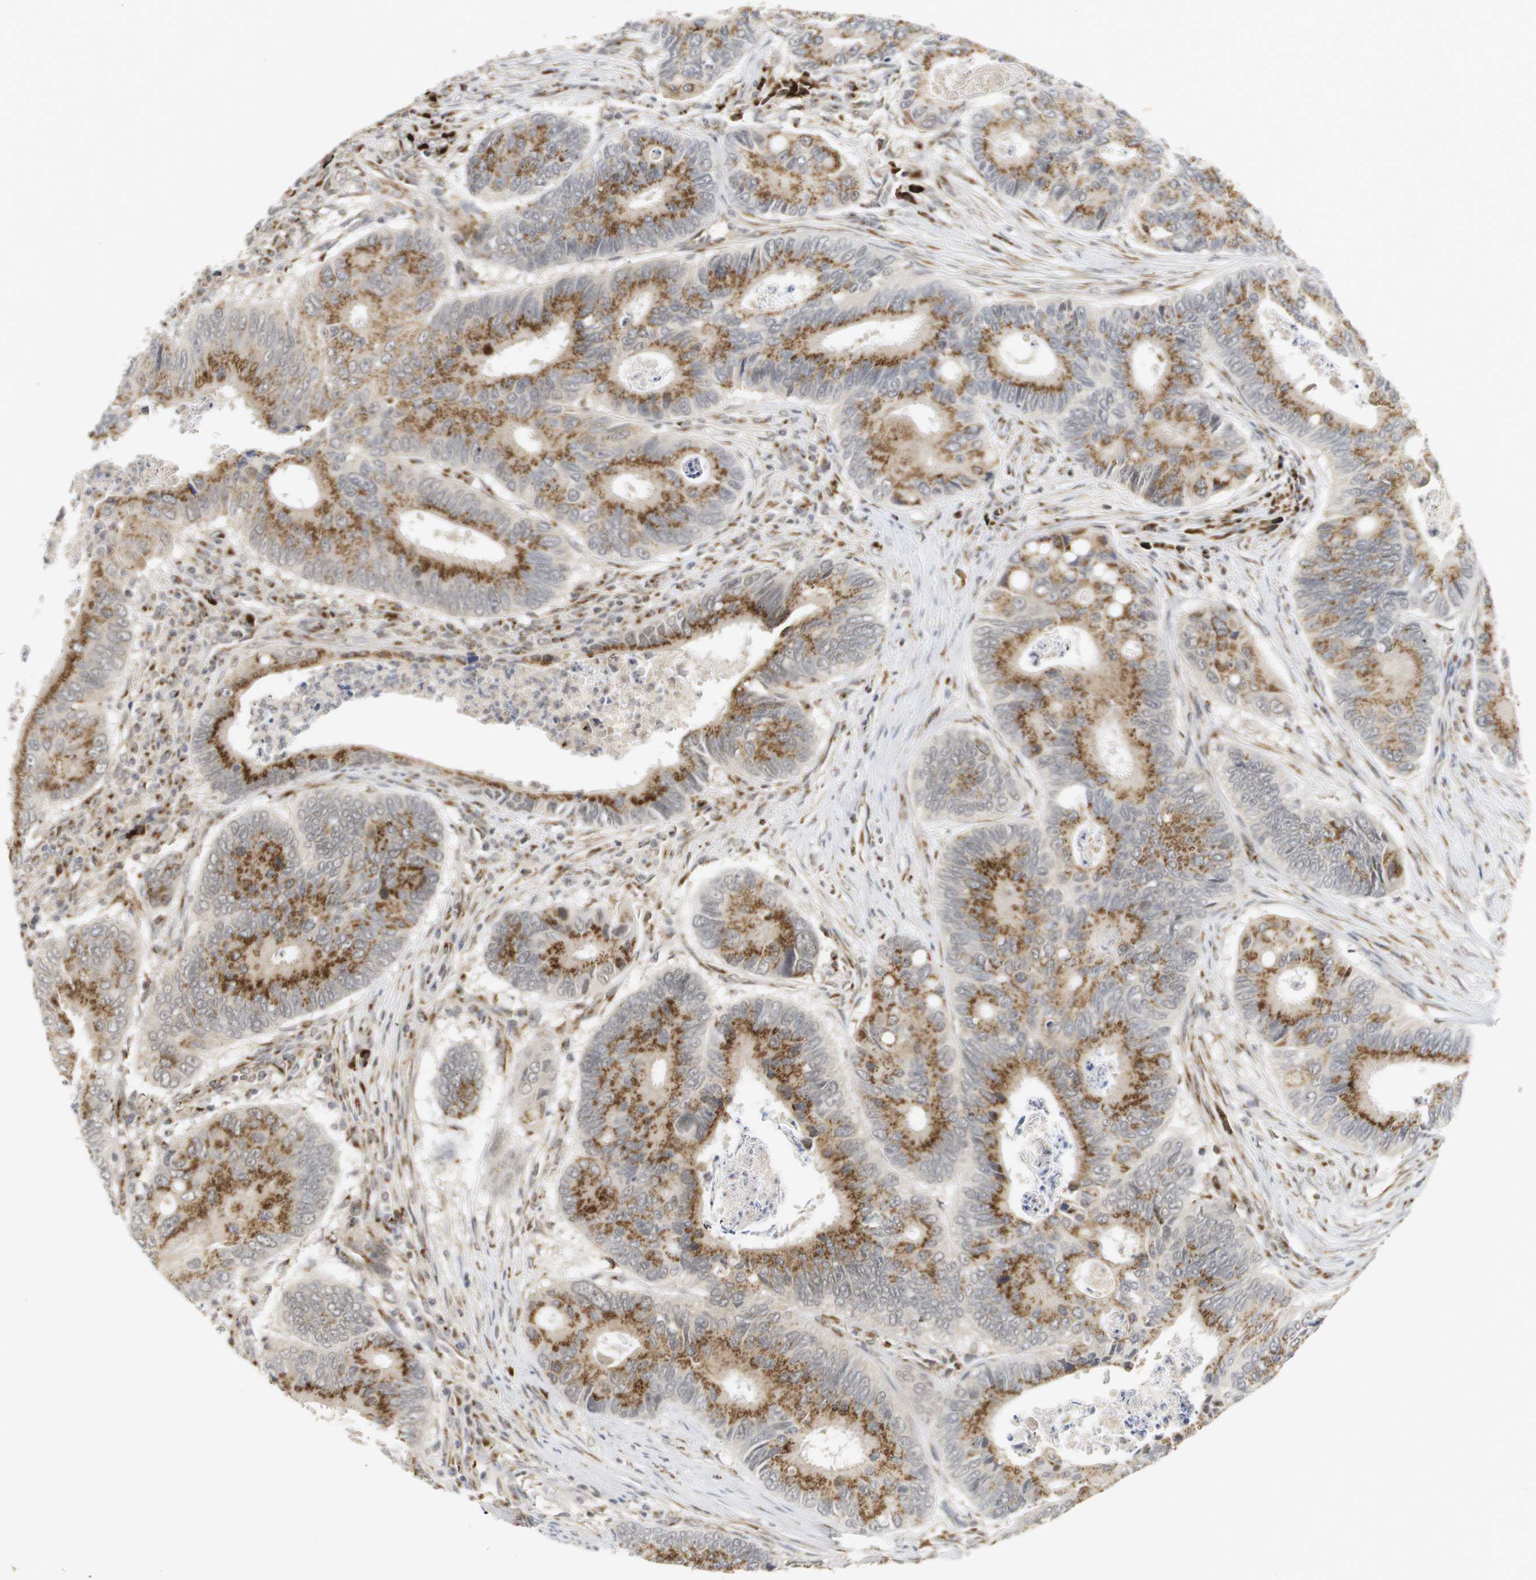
{"staining": {"intensity": "moderate", "quantity": ">75%", "location": "cytoplasmic/membranous"}, "tissue": "colorectal cancer", "cell_type": "Tumor cells", "image_type": "cancer", "snomed": [{"axis": "morphology", "description": "Inflammation, NOS"}, {"axis": "morphology", "description": "Adenocarcinoma, NOS"}, {"axis": "topography", "description": "Colon"}], "caption": "Colorectal cancer stained with DAB (3,3'-diaminobenzidine) immunohistochemistry exhibits medium levels of moderate cytoplasmic/membranous staining in about >75% of tumor cells.", "gene": "ZFPL1", "patient": {"sex": "male", "age": 72}}